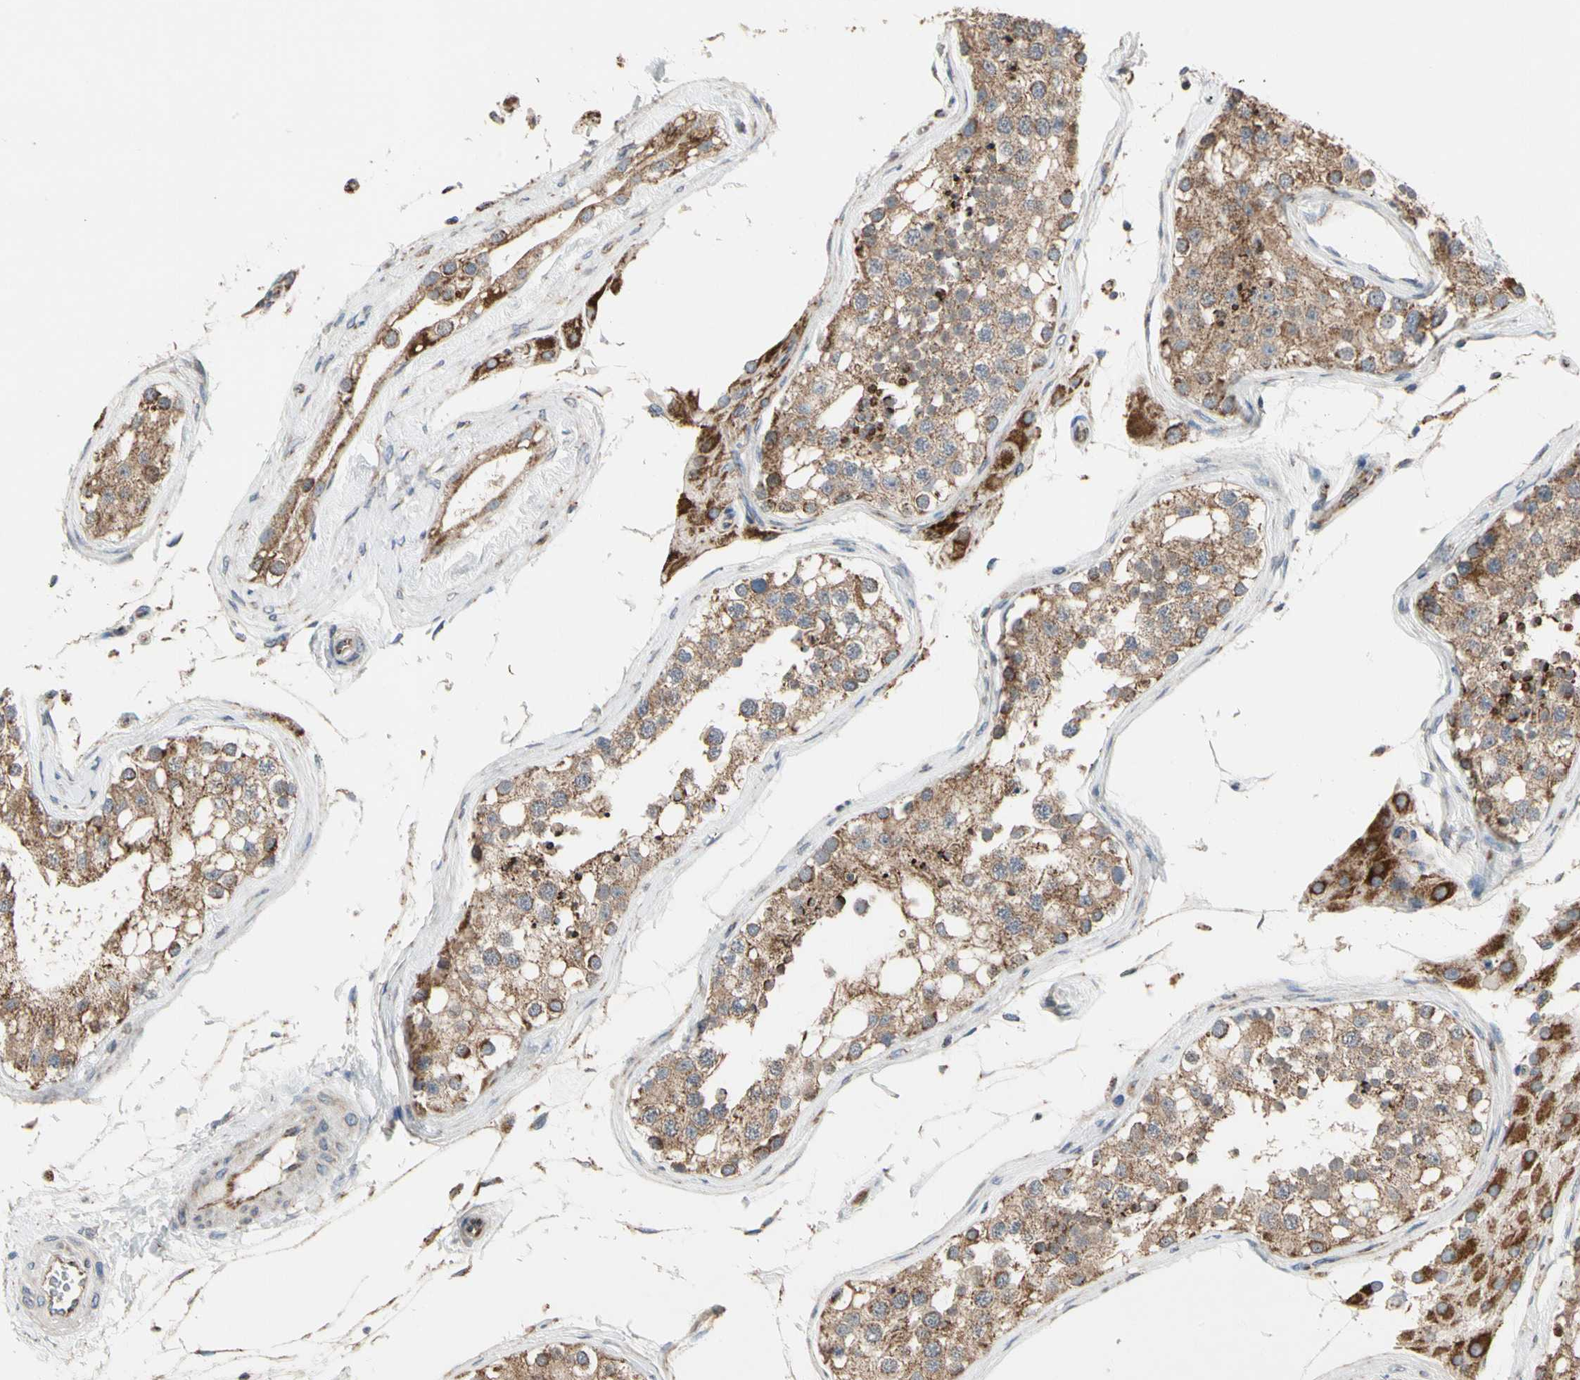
{"staining": {"intensity": "moderate", "quantity": ">75%", "location": "cytoplasmic/membranous"}, "tissue": "testis", "cell_type": "Cells in seminiferous ducts", "image_type": "normal", "snomed": [{"axis": "morphology", "description": "Normal tissue, NOS"}, {"axis": "topography", "description": "Testis"}], "caption": "Cells in seminiferous ducts show medium levels of moderate cytoplasmic/membranous expression in about >75% of cells in normal human testis.", "gene": "GPD2", "patient": {"sex": "male", "age": 68}}